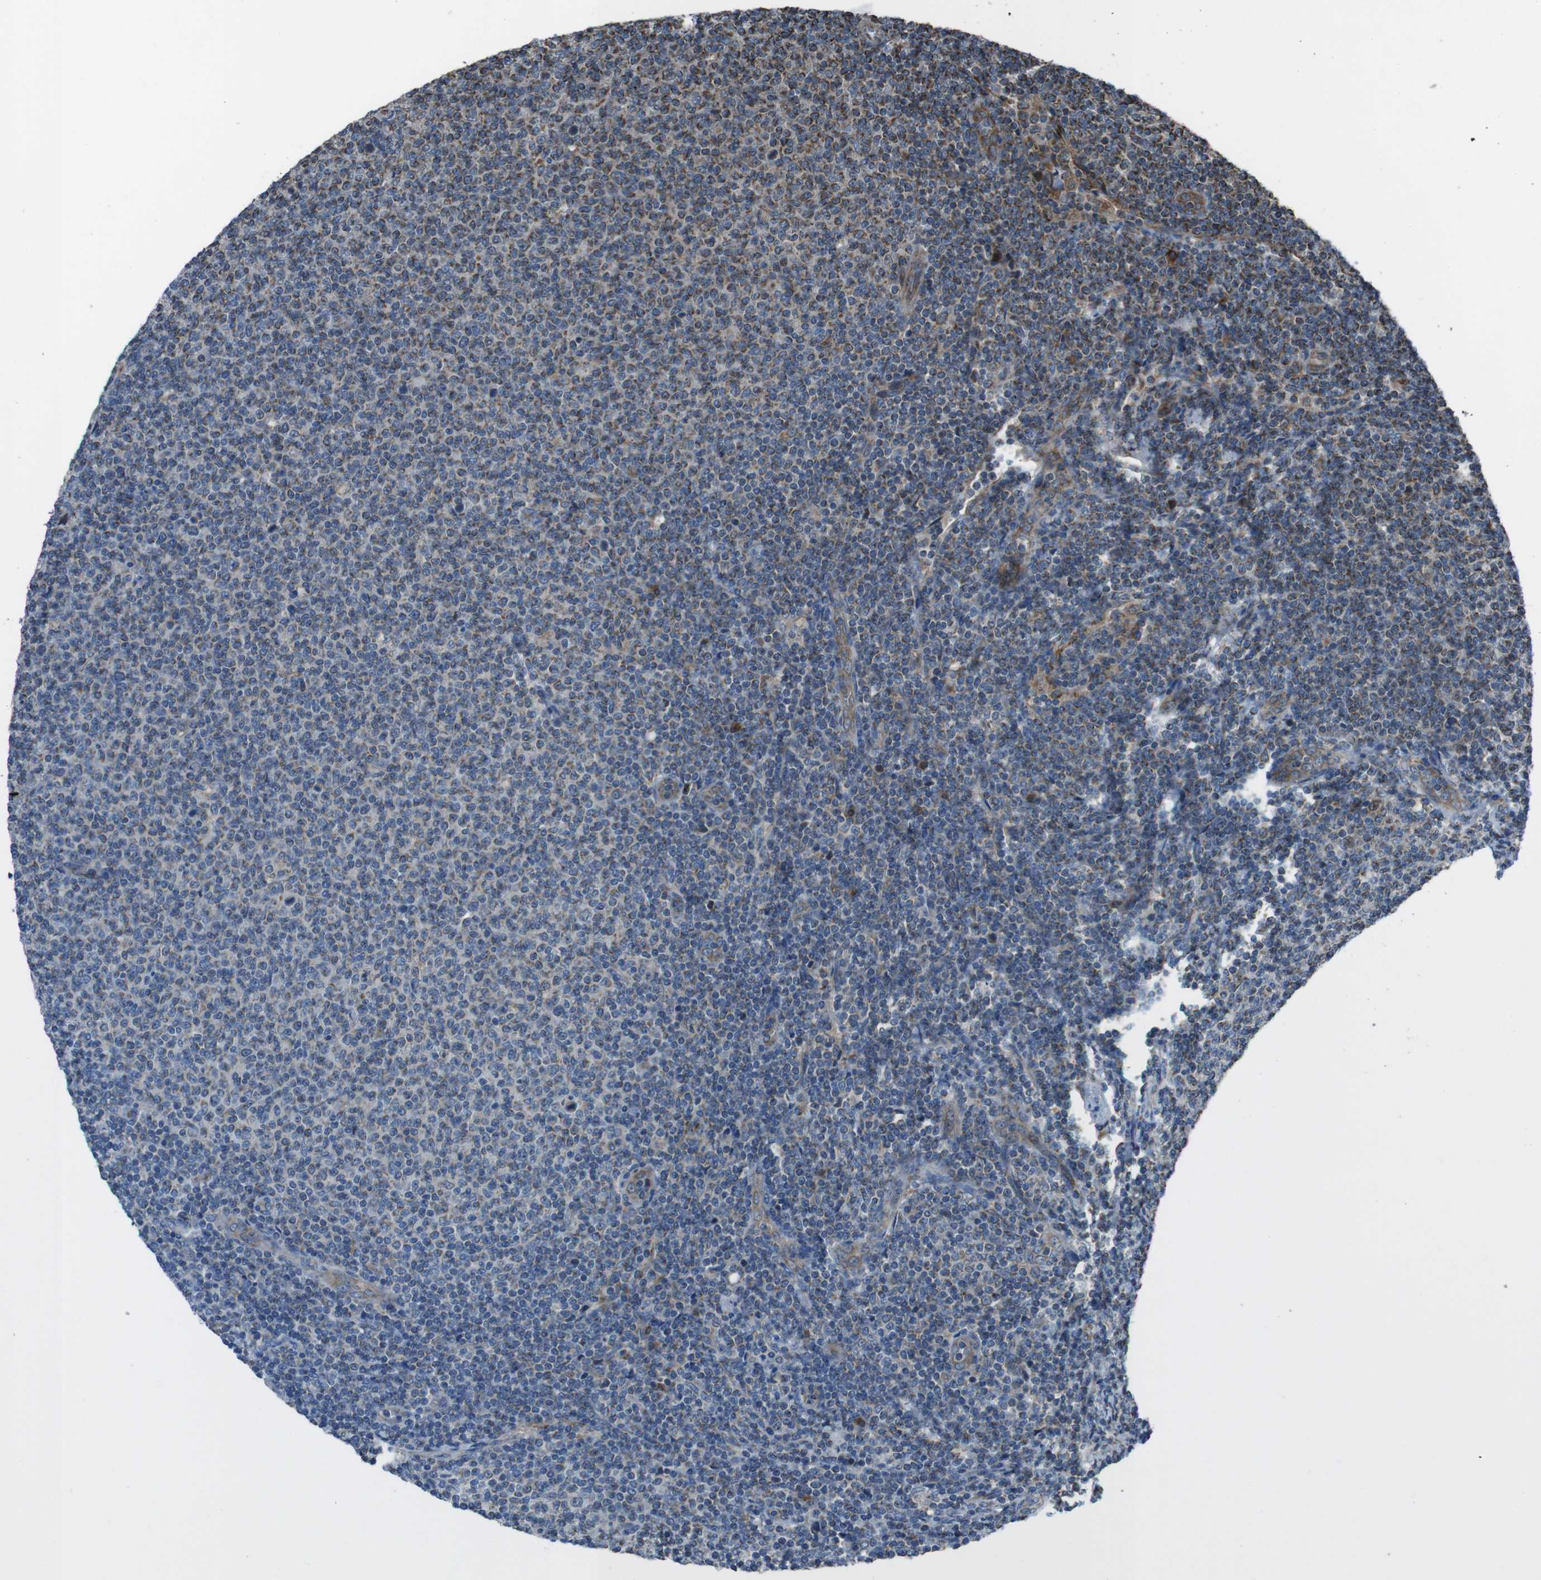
{"staining": {"intensity": "negative", "quantity": "none", "location": "none"}, "tissue": "lymphoma", "cell_type": "Tumor cells", "image_type": "cancer", "snomed": [{"axis": "morphology", "description": "Malignant lymphoma, non-Hodgkin's type, Low grade"}, {"axis": "topography", "description": "Lymph node"}], "caption": "DAB (3,3'-diaminobenzidine) immunohistochemical staining of malignant lymphoma, non-Hodgkin's type (low-grade) reveals no significant staining in tumor cells.", "gene": "GIMAP8", "patient": {"sex": "male", "age": 66}}